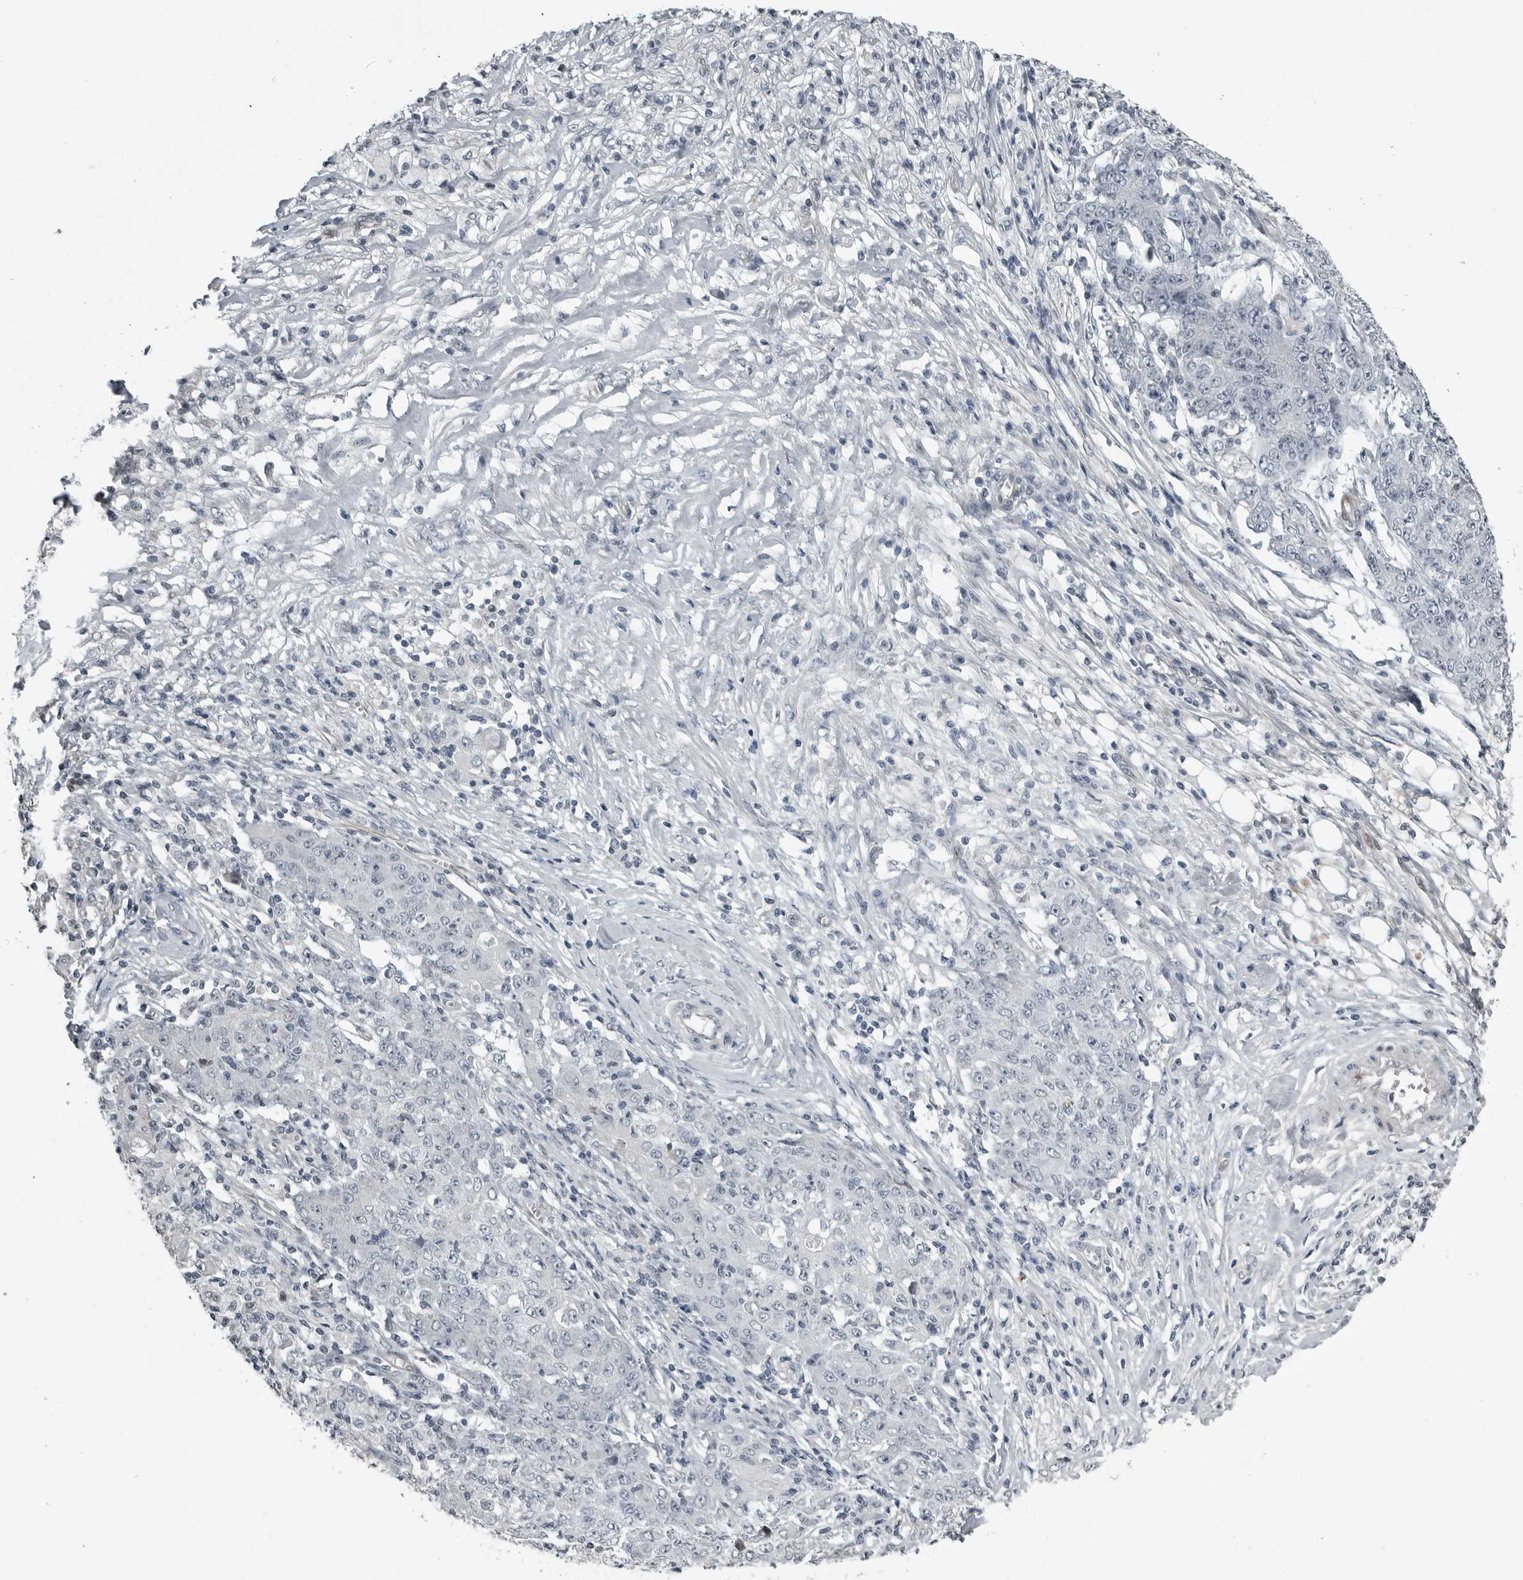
{"staining": {"intensity": "negative", "quantity": "none", "location": "none"}, "tissue": "ovarian cancer", "cell_type": "Tumor cells", "image_type": "cancer", "snomed": [{"axis": "morphology", "description": "Carcinoma, endometroid"}, {"axis": "topography", "description": "Ovary"}], "caption": "Immunohistochemistry micrograph of neoplastic tissue: ovarian cancer stained with DAB (3,3'-diaminobenzidine) exhibits no significant protein positivity in tumor cells. (Brightfield microscopy of DAB (3,3'-diaminobenzidine) IHC at high magnification).", "gene": "PRRX2", "patient": {"sex": "female", "age": 42}}